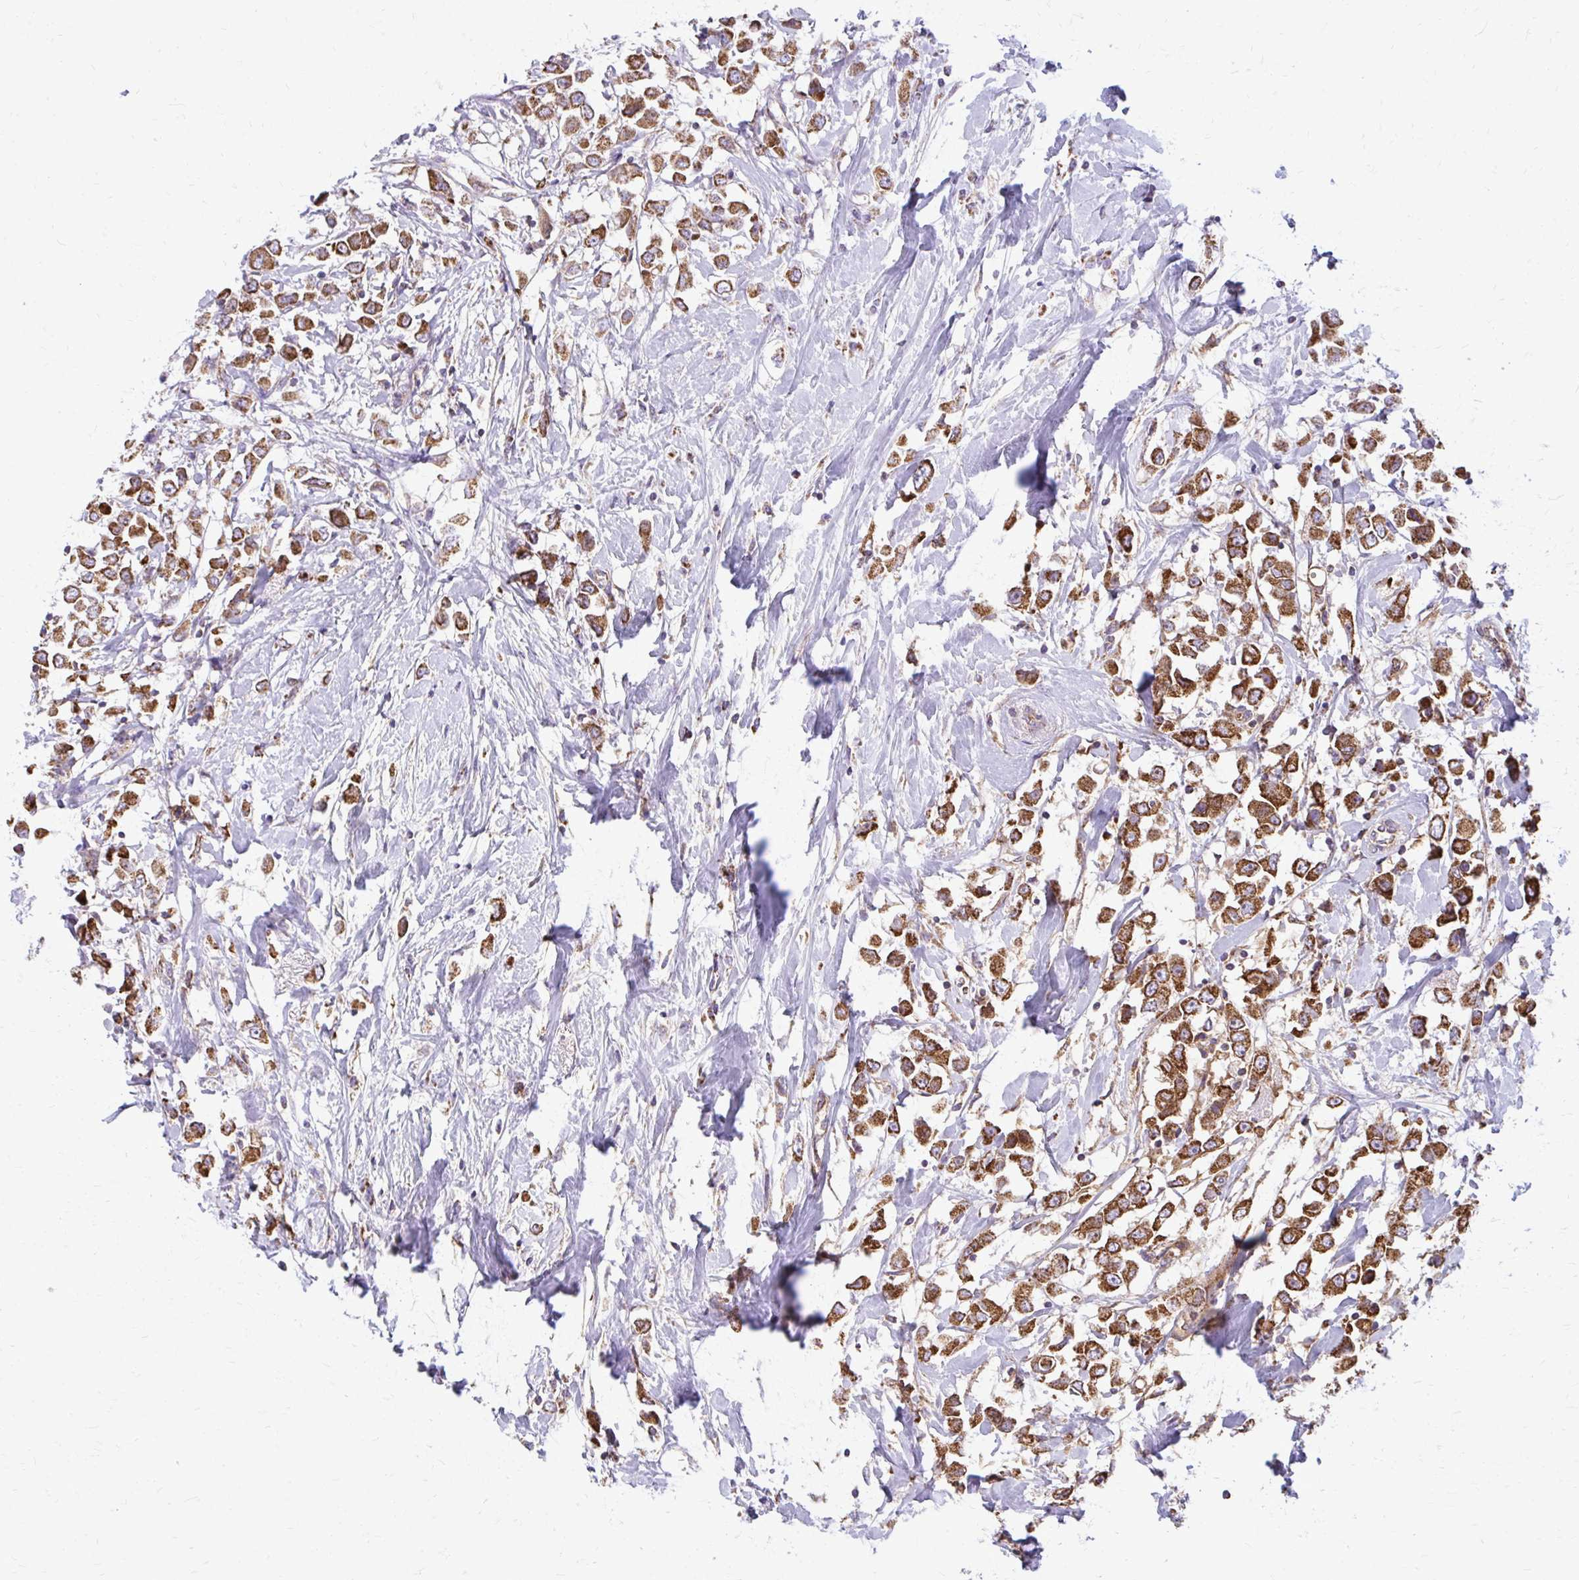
{"staining": {"intensity": "strong", "quantity": ">75%", "location": "cytoplasmic/membranous"}, "tissue": "breast cancer", "cell_type": "Tumor cells", "image_type": "cancer", "snomed": [{"axis": "morphology", "description": "Duct carcinoma"}, {"axis": "topography", "description": "Breast"}], "caption": "A micrograph of breast intraductal carcinoma stained for a protein reveals strong cytoplasmic/membranous brown staining in tumor cells.", "gene": "IFIT1", "patient": {"sex": "female", "age": 61}}